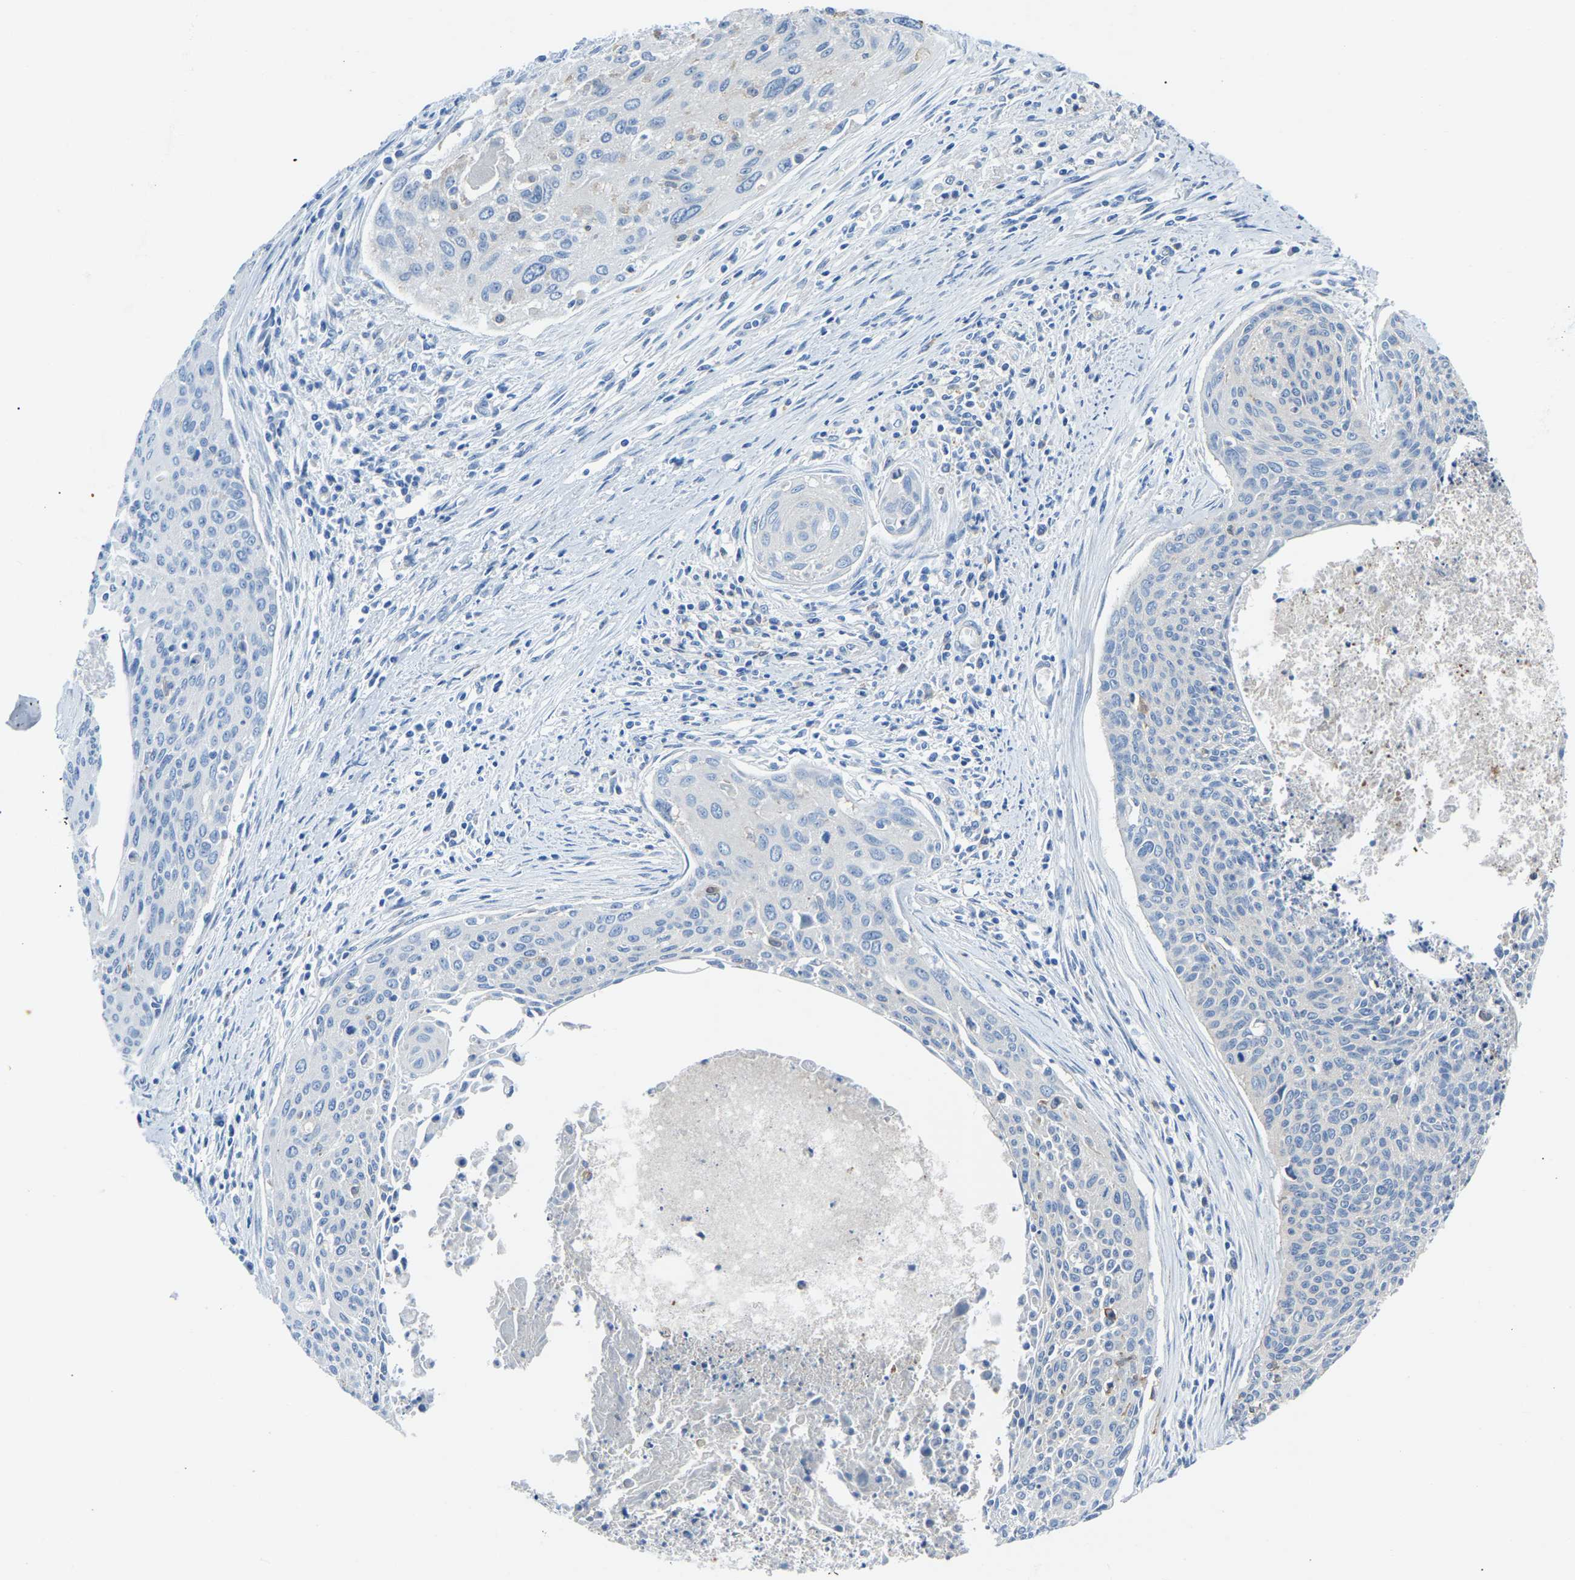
{"staining": {"intensity": "negative", "quantity": "none", "location": "none"}, "tissue": "cervical cancer", "cell_type": "Tumor cells", "image_type": "cancer", "snomed": [{"axis": "morphology", "description": "Squamous cell carcinoma, NOS"}, {"axis": "topography", "description": "Cervix"}], "caption": "Tumor cells are negative for brown protein staining in squamous cell carcinoma (cervical).", "gene": "AIMP1", "patient": {"sex": "female", "age": 55}}